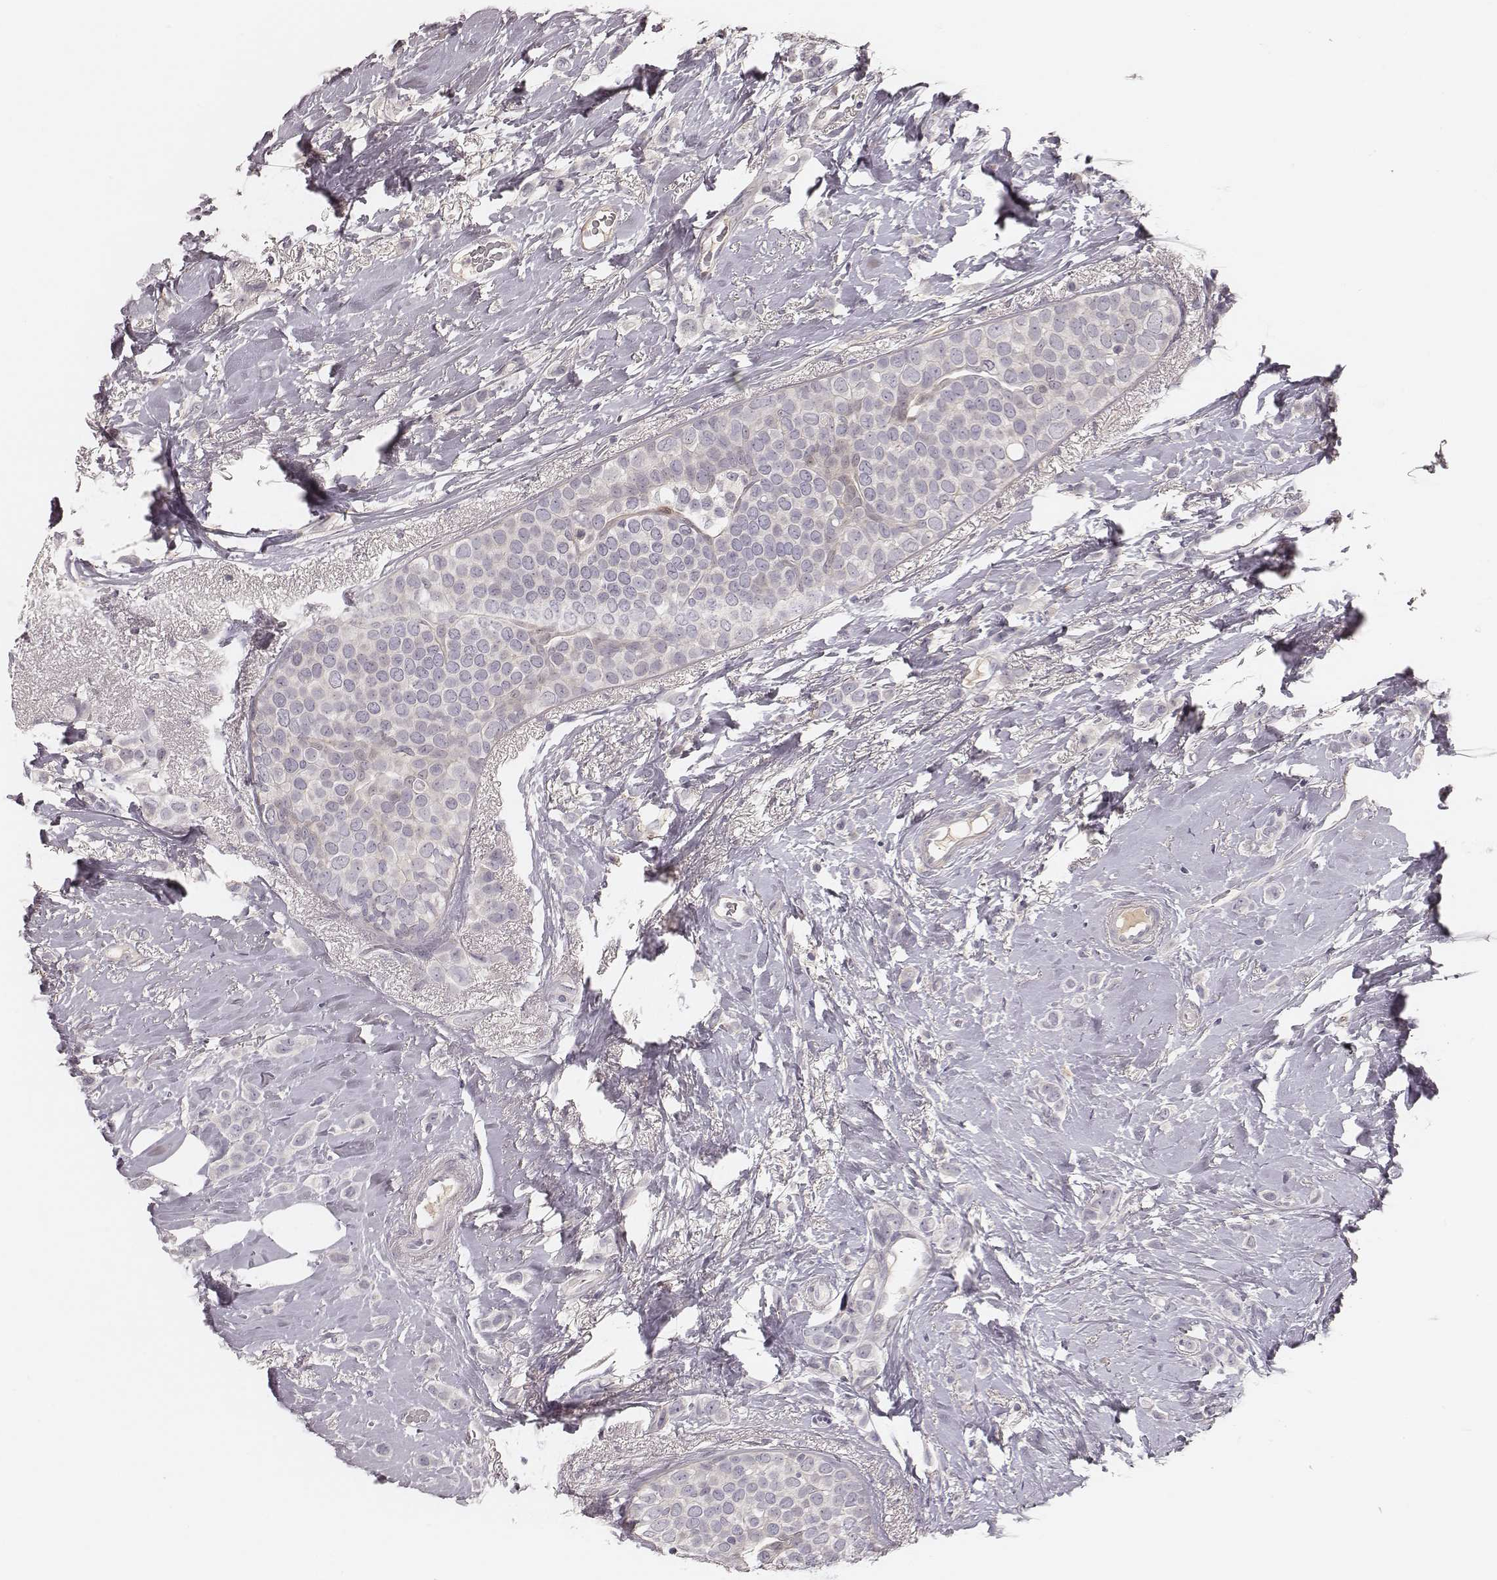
{"staining": {"intensity": "negative", "quantity": "none", "location": "none"}, "tissue": "breast cancer", "cell_type": "Tumor cells", "image_type": "cancer", "snomed": [{"axis": "morphology", "description": "Lobular carcinoma"}, {"axis": "topography", "description": "Breast"}], "caption": "Protein analysis of lobular carcinoma (breast) shows no significant expression in tumor cells.", "gene": "SDCBP2", "patient": {"sex": "female", "age": 66}}